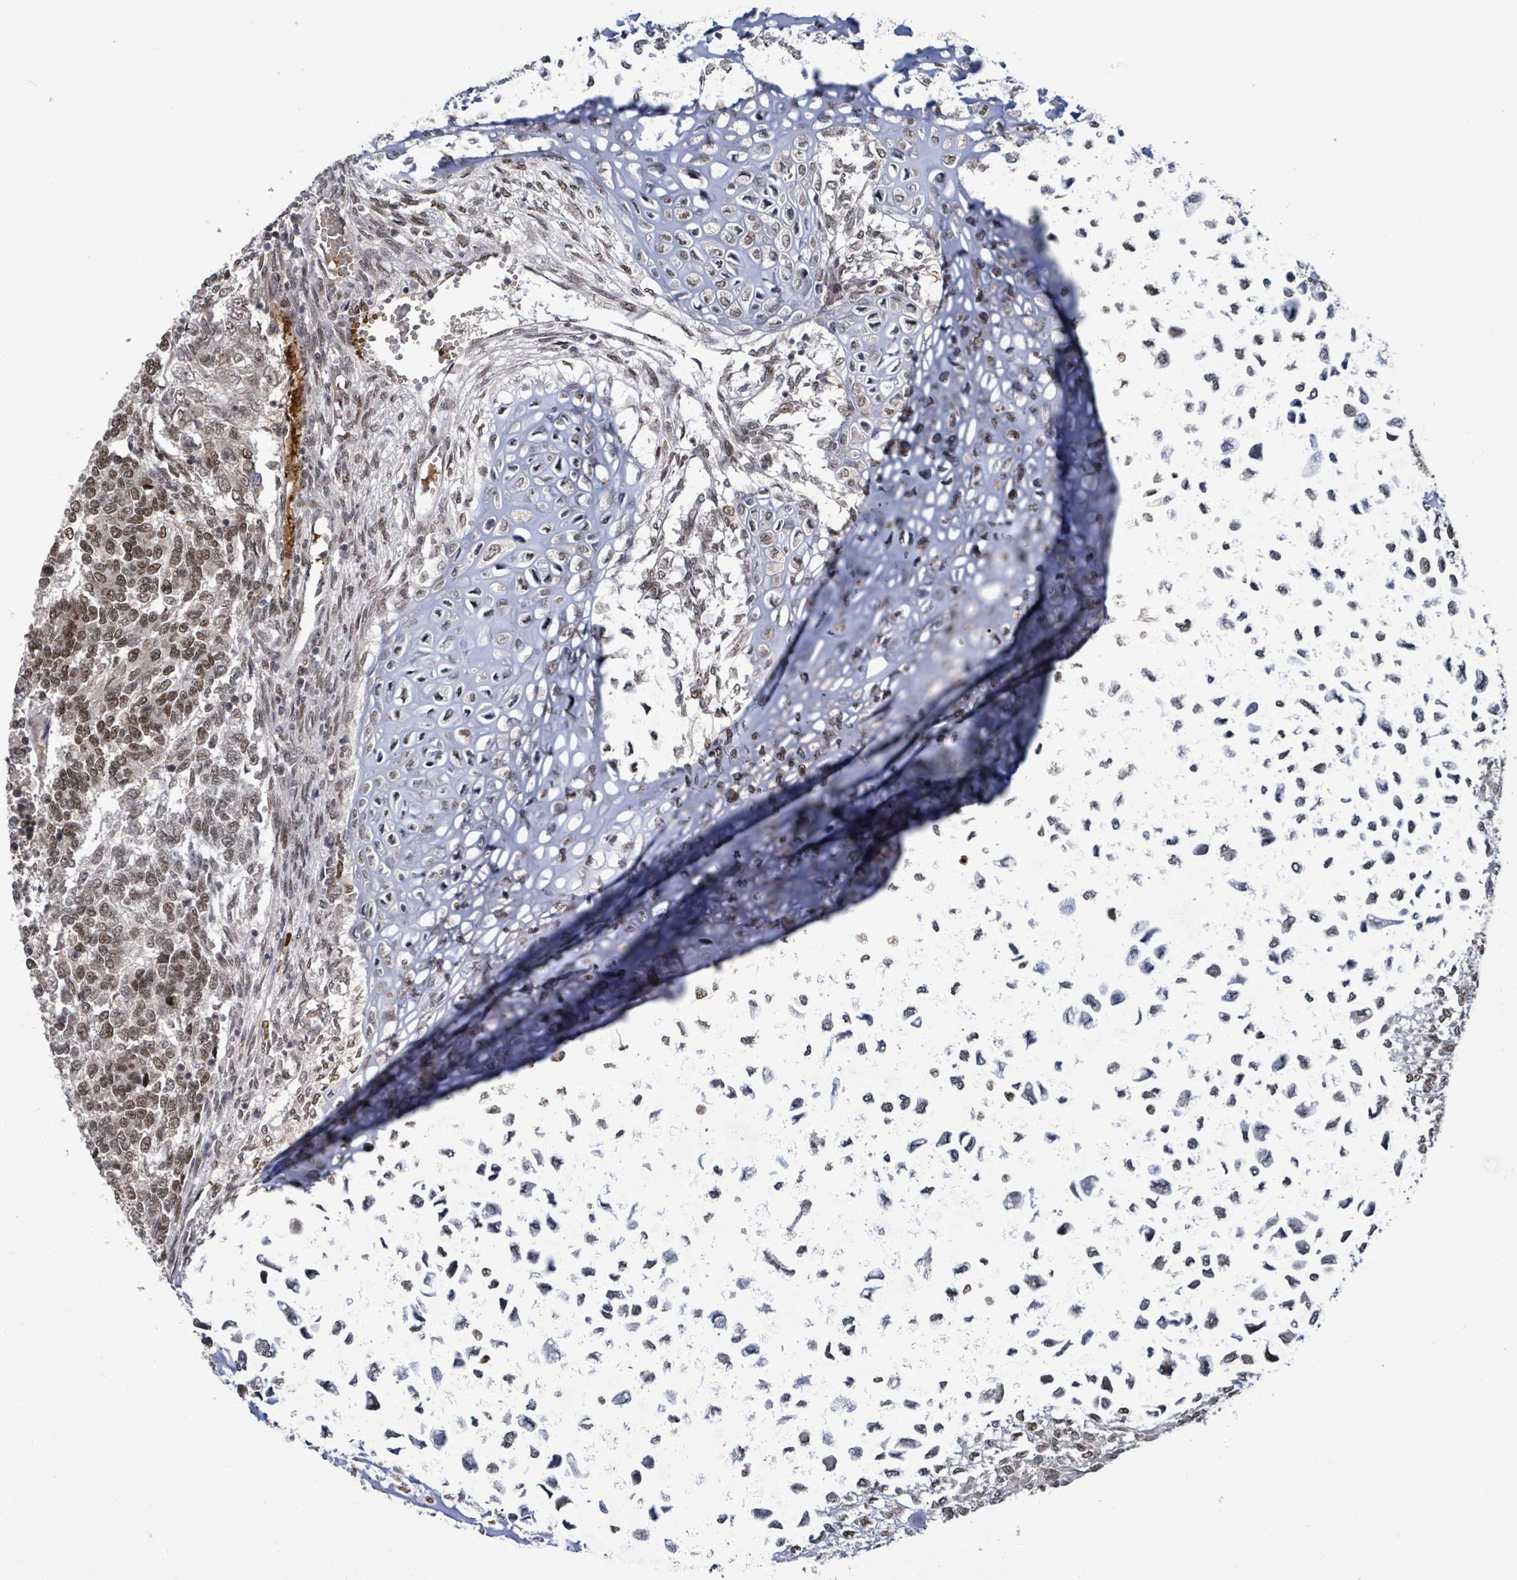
{"staining": {"intensity": "moderate", "quantity": "25%-75%", "location": "nuclear"}, "tissue": "testis cancer", "cell_type": "Tumor cells", "image_type": "cancer", "snomed": [{"axis": "morphology", "description": "Carcinoma, Embryonal, NOS"}, {"axis": "topography", "description": "Testis"}], "caption": "Protein analysis of embryonal carcinoma (testis) tissue reveals moderate nuclear staining in approximately 25%-75% of tumor cells. (Stains: DAB (3,3'-diaminobenzidine) in brown, nuclei in blue, Microscopy: brightfield microscopy at high magnification).", "gene": "PATZ1", "patient": {"sex": "male", "age": 23}}